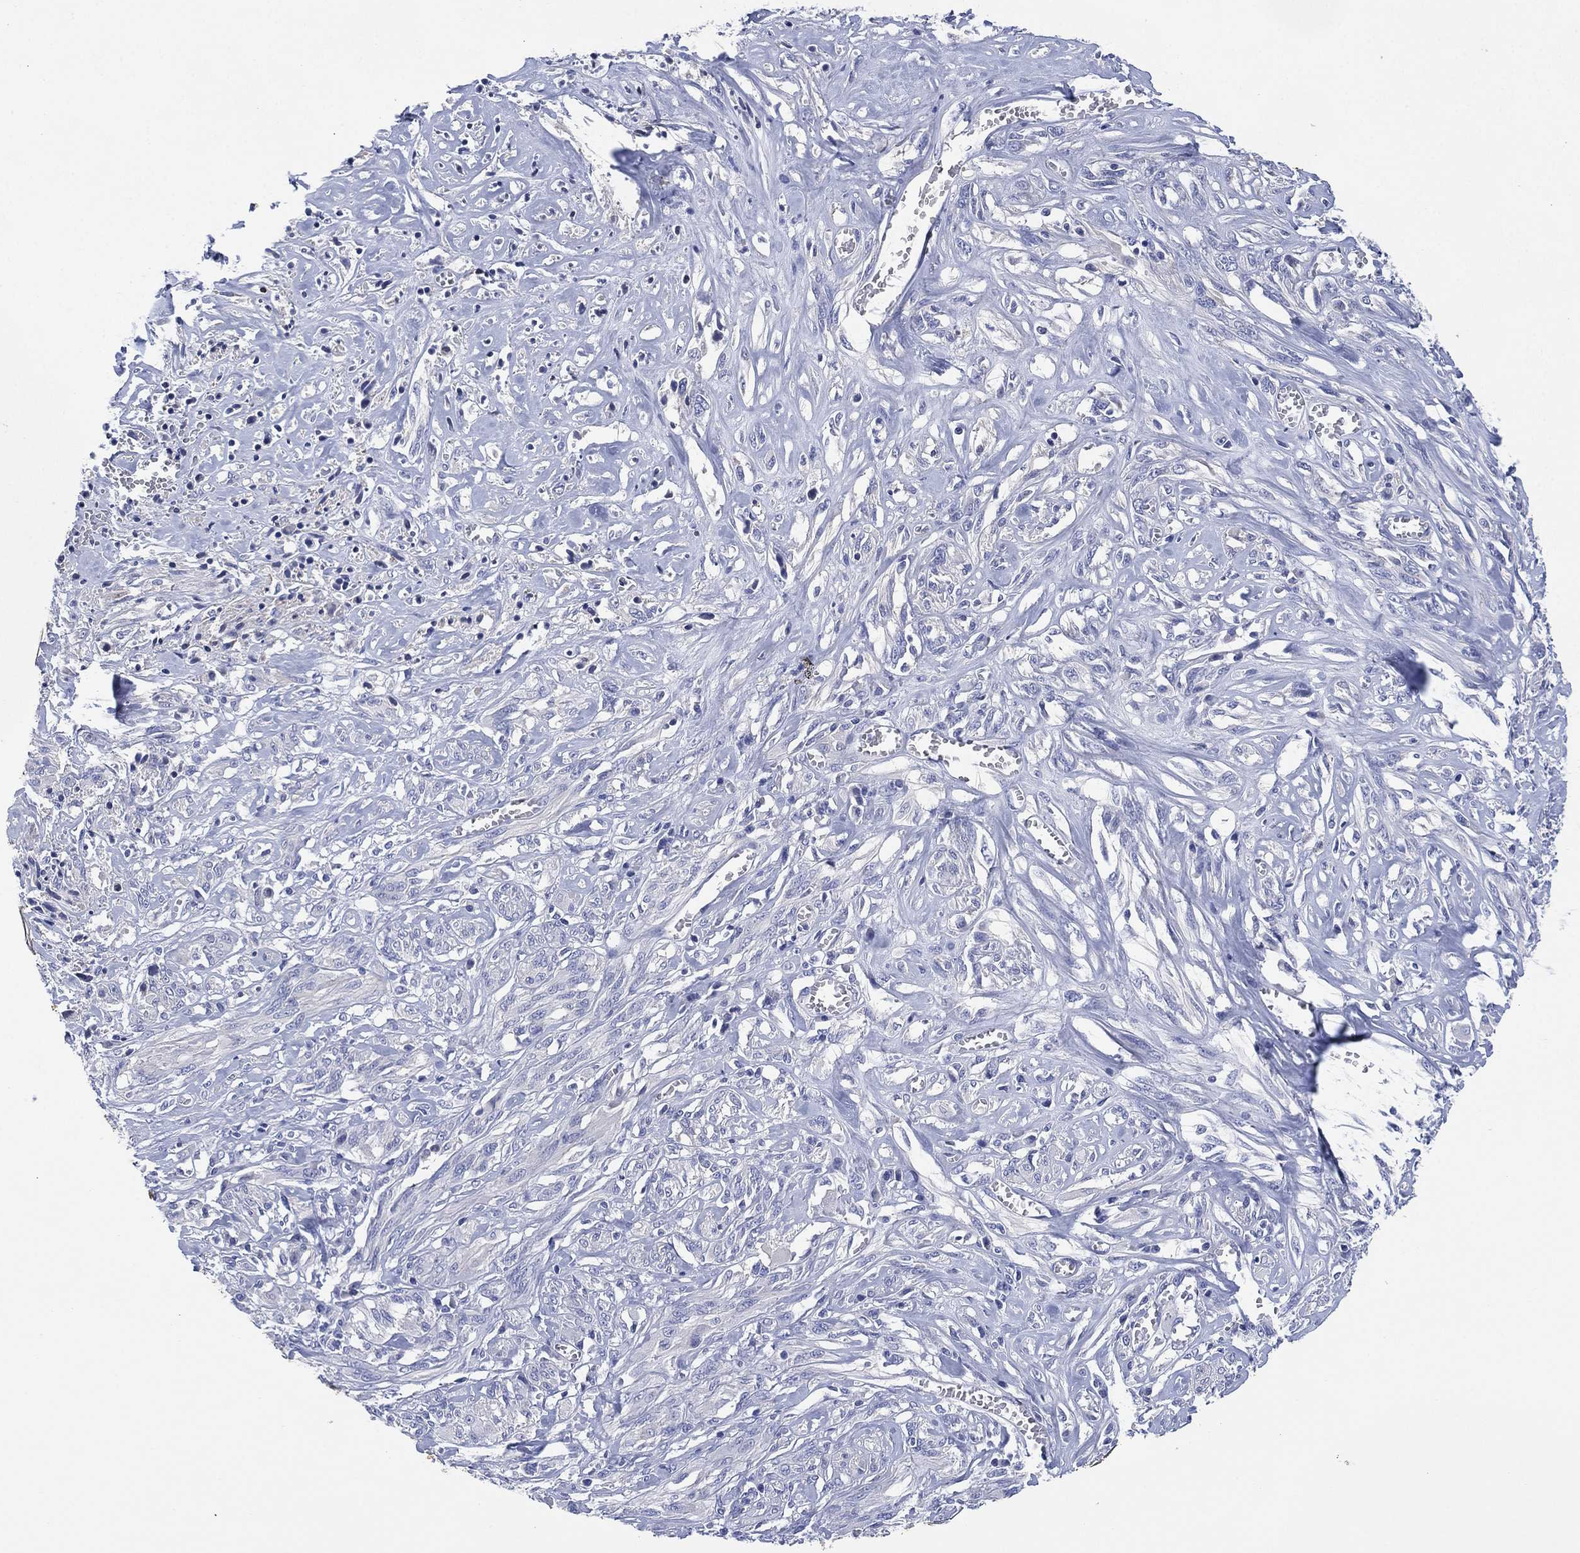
{"staining": {"intensity": "negative", "quantity": "none", "location": "none"}, "tissue": "melanoma", "cell_type": "Tumor cells", "image_type": "cancer", "snomed": [{"axis": "morphology", "description": "Malignant melanoma, NOS"}, {"axis": "topography", "description": "Skin"}], "caption": "A micrograph of human malignant melanoma is negative for staining in tumor cells.", "gene": "CHRNA3", "patient": {"sex": "female", "age": 91}}